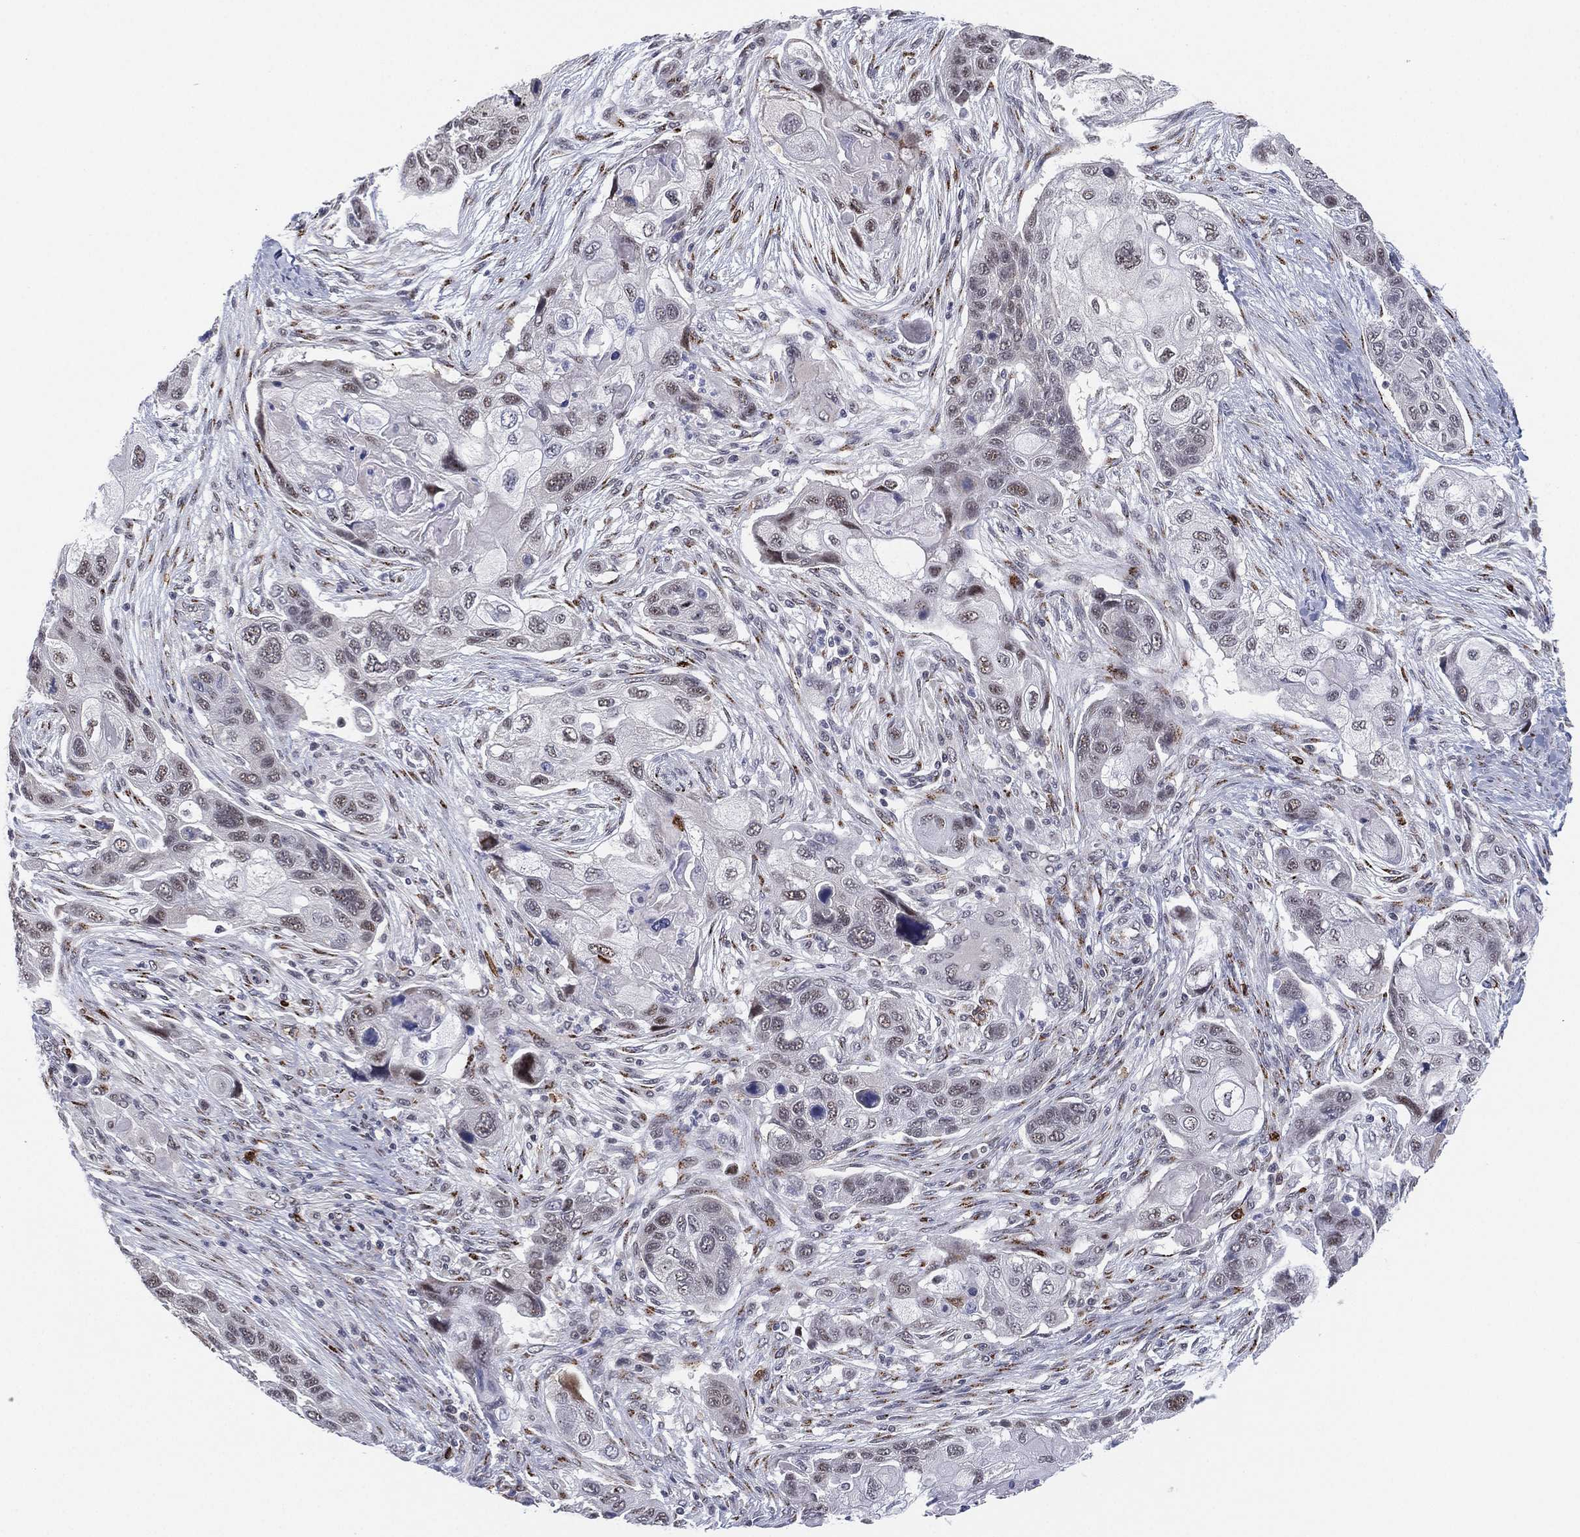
{"staining": {"intensity": "negative", "quantity": "none", "location": "none"}, "tissue": "lung cancer", "cell_type": "Tumor cells", "image_type": "cancer", "snomed": [{"axis": "morphology", "description": "Squamous cell carcinoma, NOS"}, {"axis": "topography", "description": "Lung"}], "caption": "Lung cancer was stained to show a protein in brown. There is no significant staining in tumor cells.", "gene": "CD177", "patient": {"sex": "male", "age": 69}}